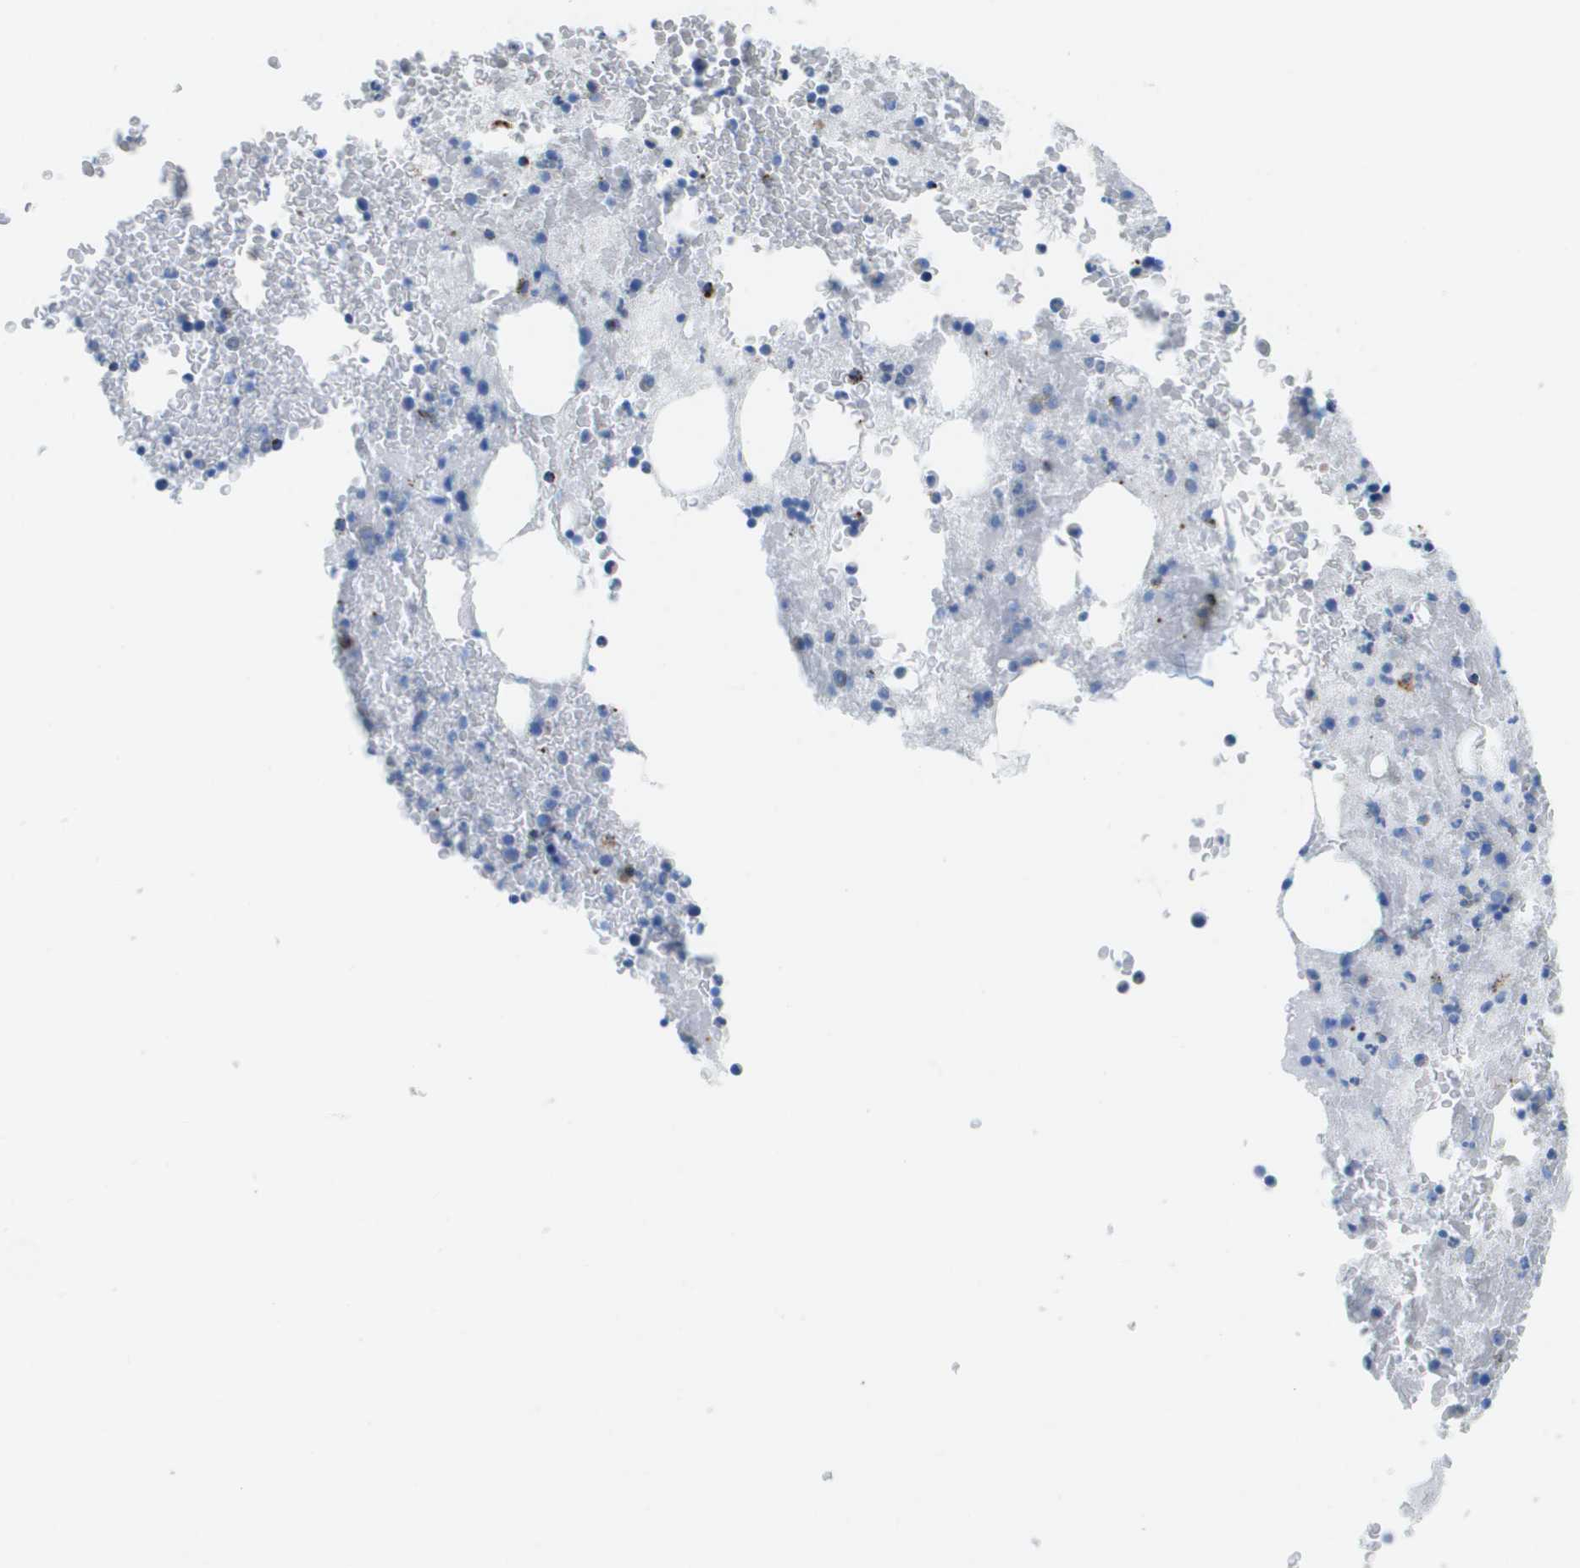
{"staining": {"intensity": "negative", "quantity": "none", "location": "none"}, "tissue": "bone marrow", "cell_type": "Hematopoietic cells", "image_type": "normal", "snomed": [{"axis": "morphology", "description": "Normal tissue, NOS"}, {"axis": "morphology", "description": "Inflammation, NOS"}, {"axis": "topography", "description": "Bone marrow"}], "caption": "The immunohistochemistry image has no significant expression in hematopoietic cells of bone marrow.", "gene": "PRCP", "patient": {"sex": "male", "age": 63}}